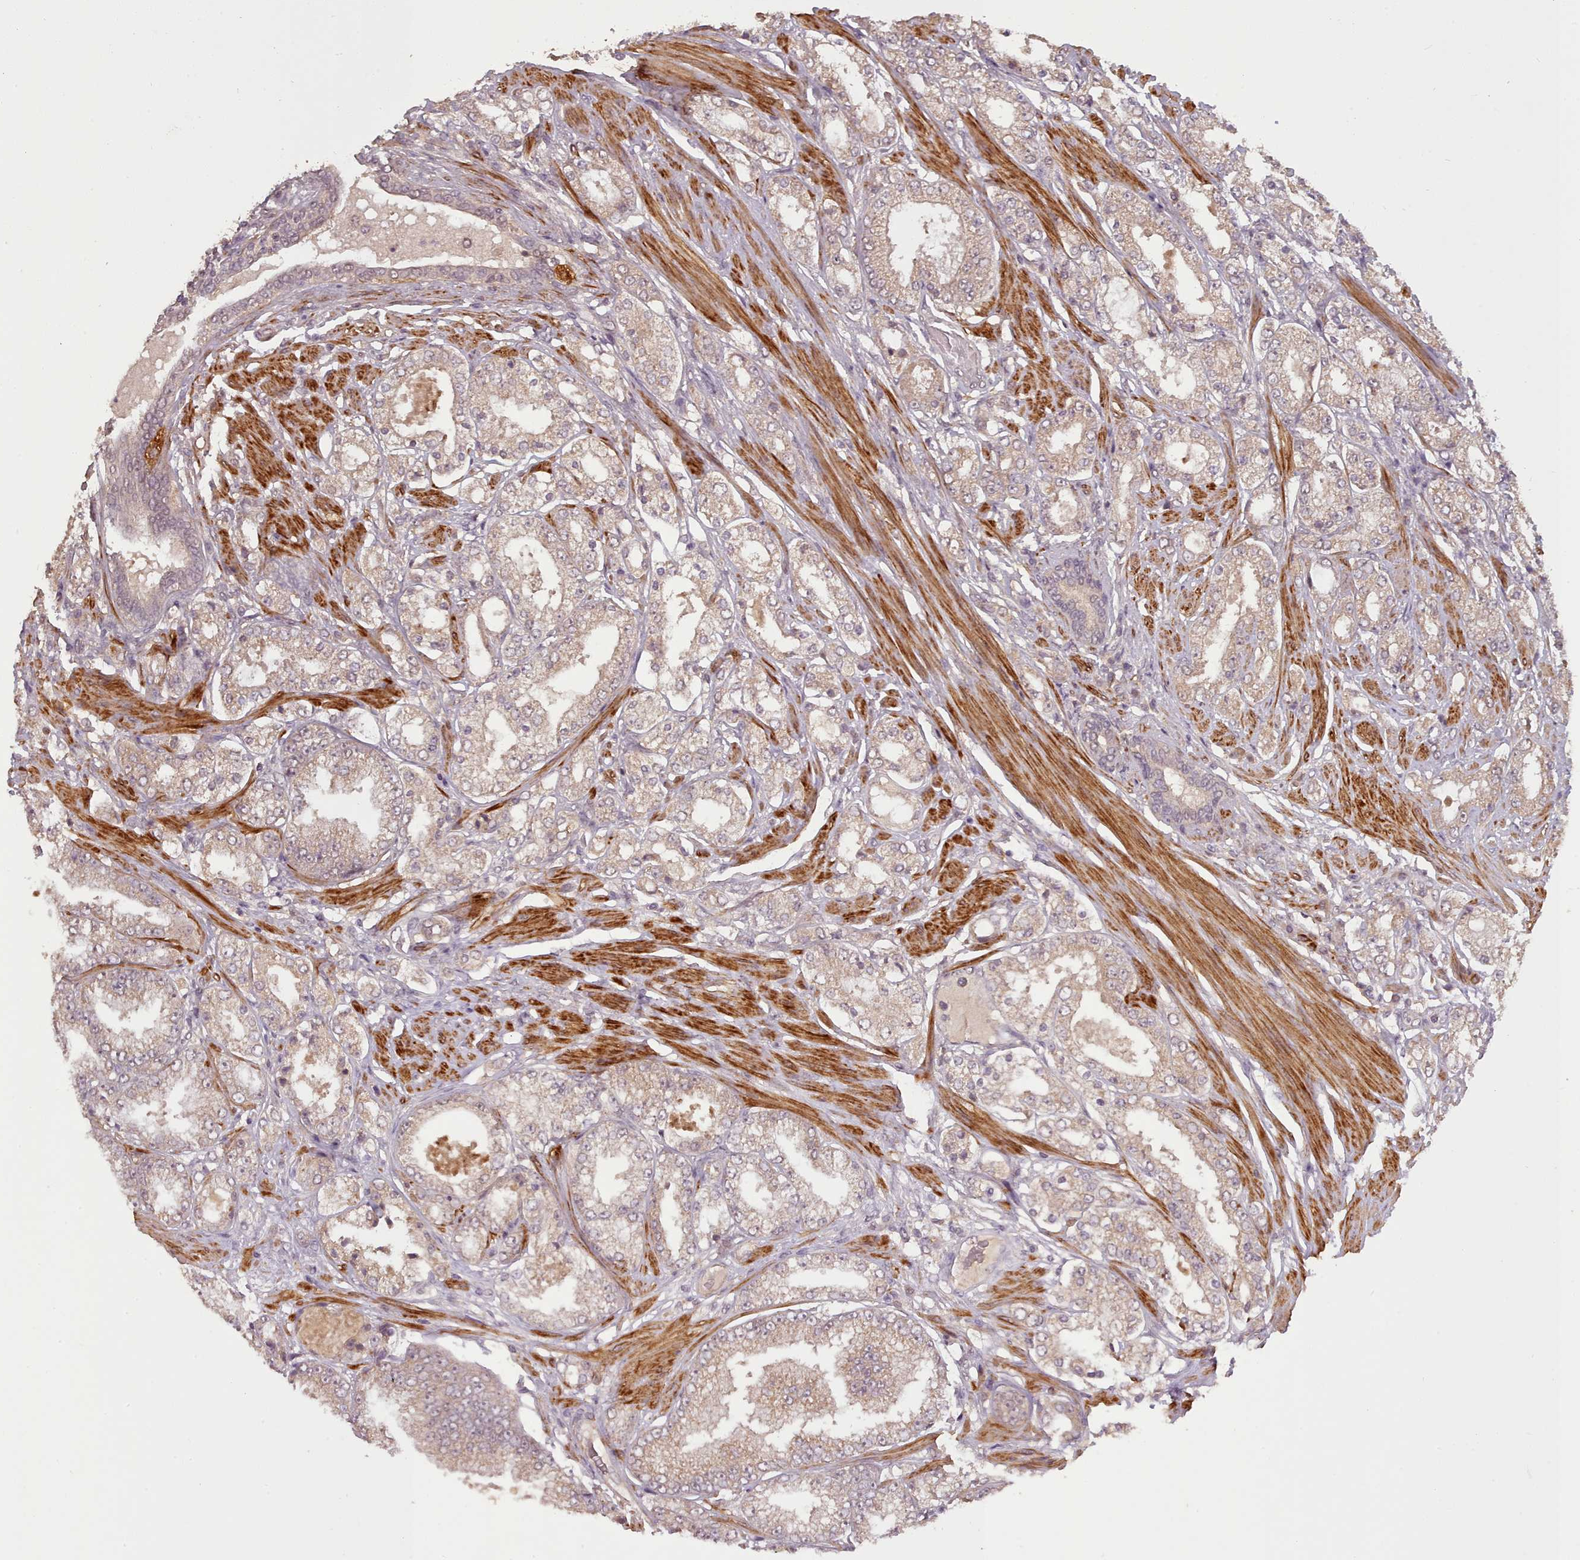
{"staining": {"intensity": "weak", "quantity": ">75%", "location": "cytoplasmic/membranous"}, "tissue": "prostate cancer", "cell_type": "Tumor cells", "image_type": "cancer", "snomed": [{"axis": "morphology", "description": "Adenocarcinoma, High grade"}, {"axis": "topography", "description": "Prostate"}], "caption": "The micrograph displays immunohistochemical staining of prostate cancer (high-grade adenocarcinoma). There is weak cytoplasmic/membranous staining is present in approximately >75% of tumor cells.", "gene": "CDC6", "patient": {"sex": "male", "age": 68}}